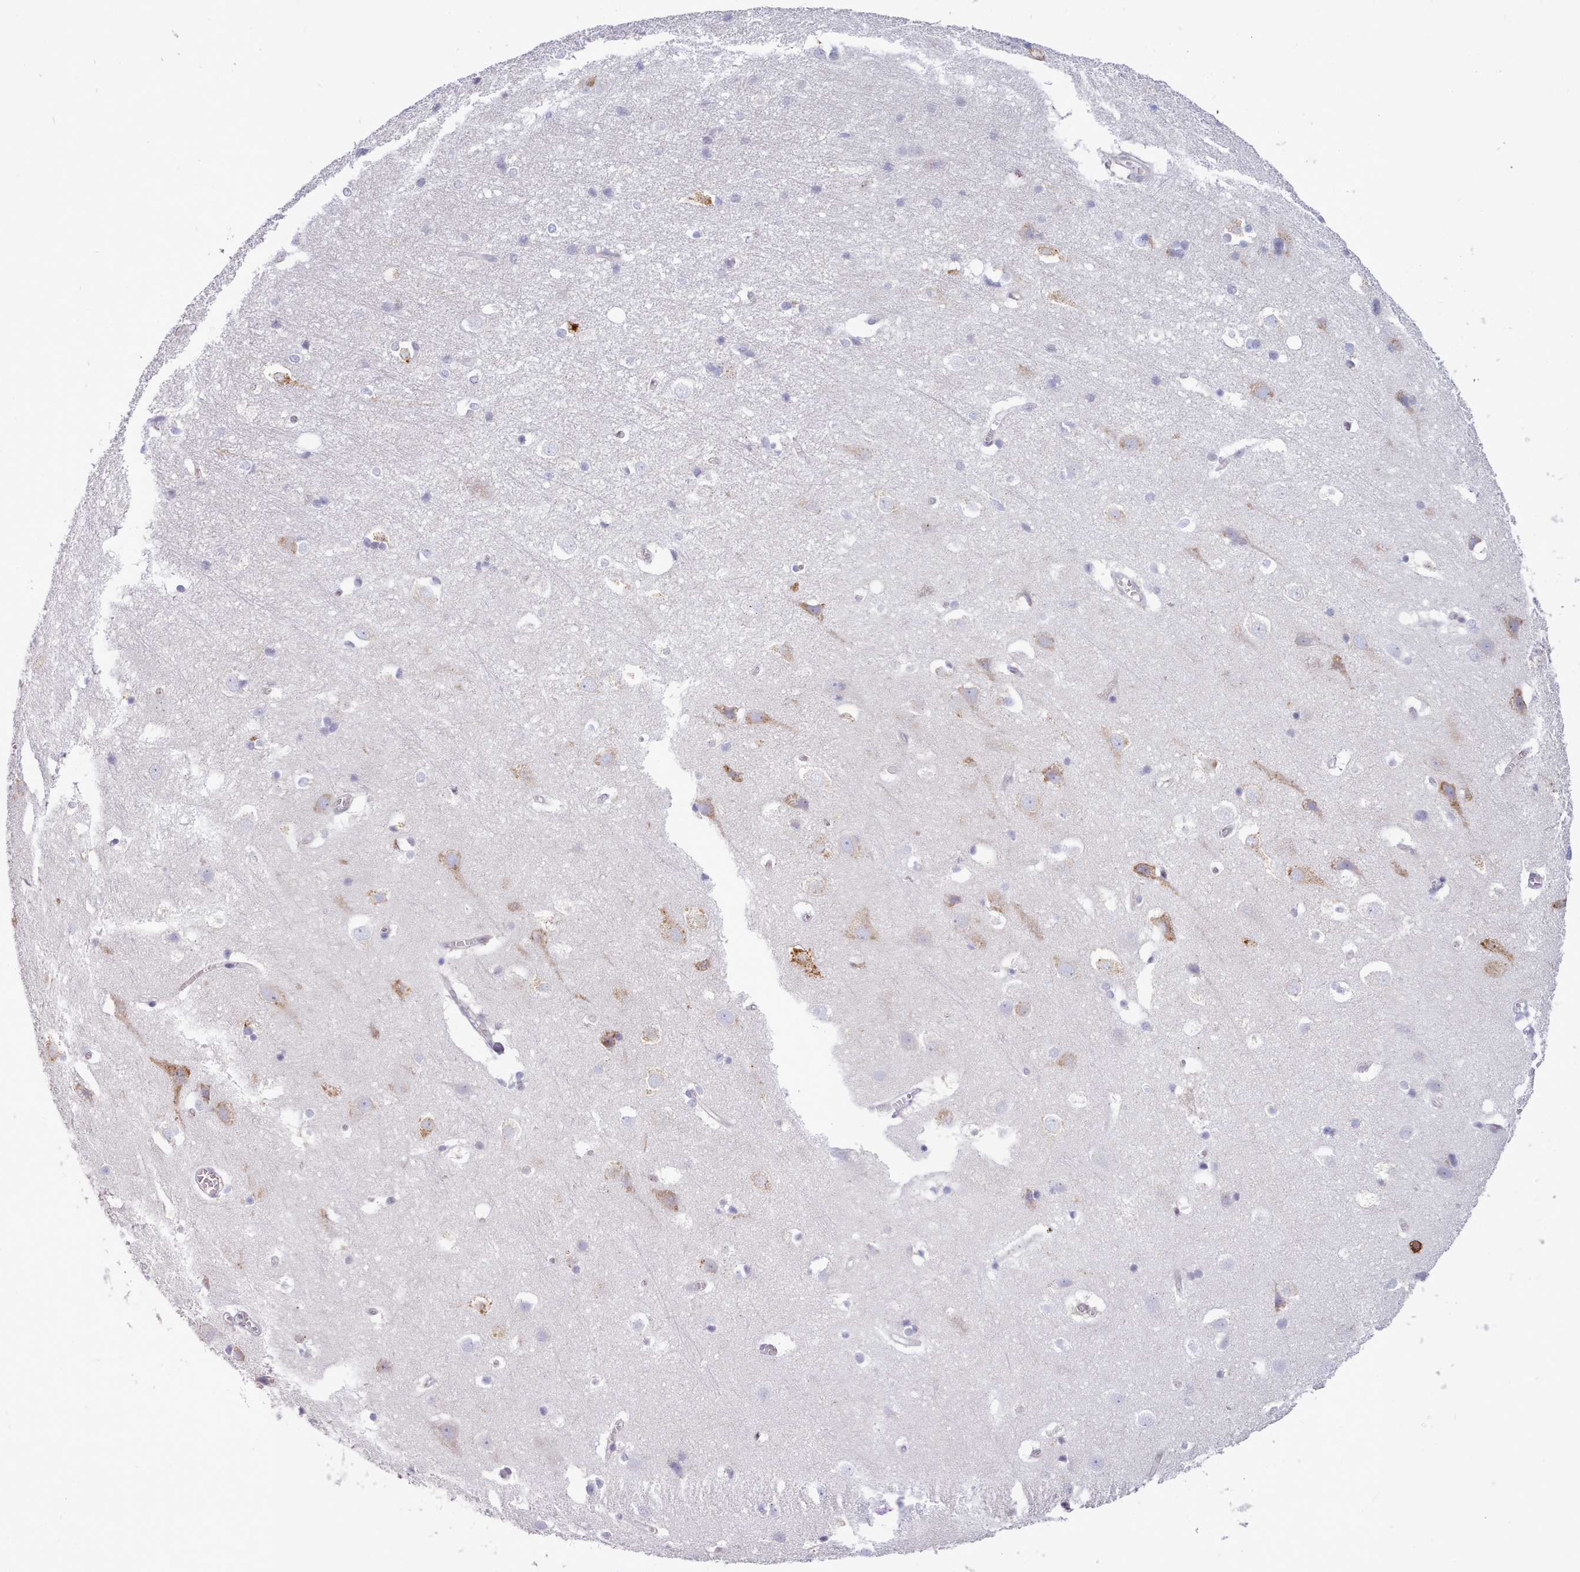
{"staining": {"intensity": "negative", "quantity": "none", "location": "none"}, "tissue": "cerebral cortex", "cell_type": "Endothelial cells", "image_type": "normal", "snomed": [{"axis": "morphology", "description": "Normal tissue, NOS"}, {"axis": "topography", "description": "Cerebral cortex"}], "caption": "Protein analysis of unremarkable cerebral cortex reveals no significant staining in endothelial cells.", "gene": "TMEM253", "patient": {"sex": "male", "age": 54}}